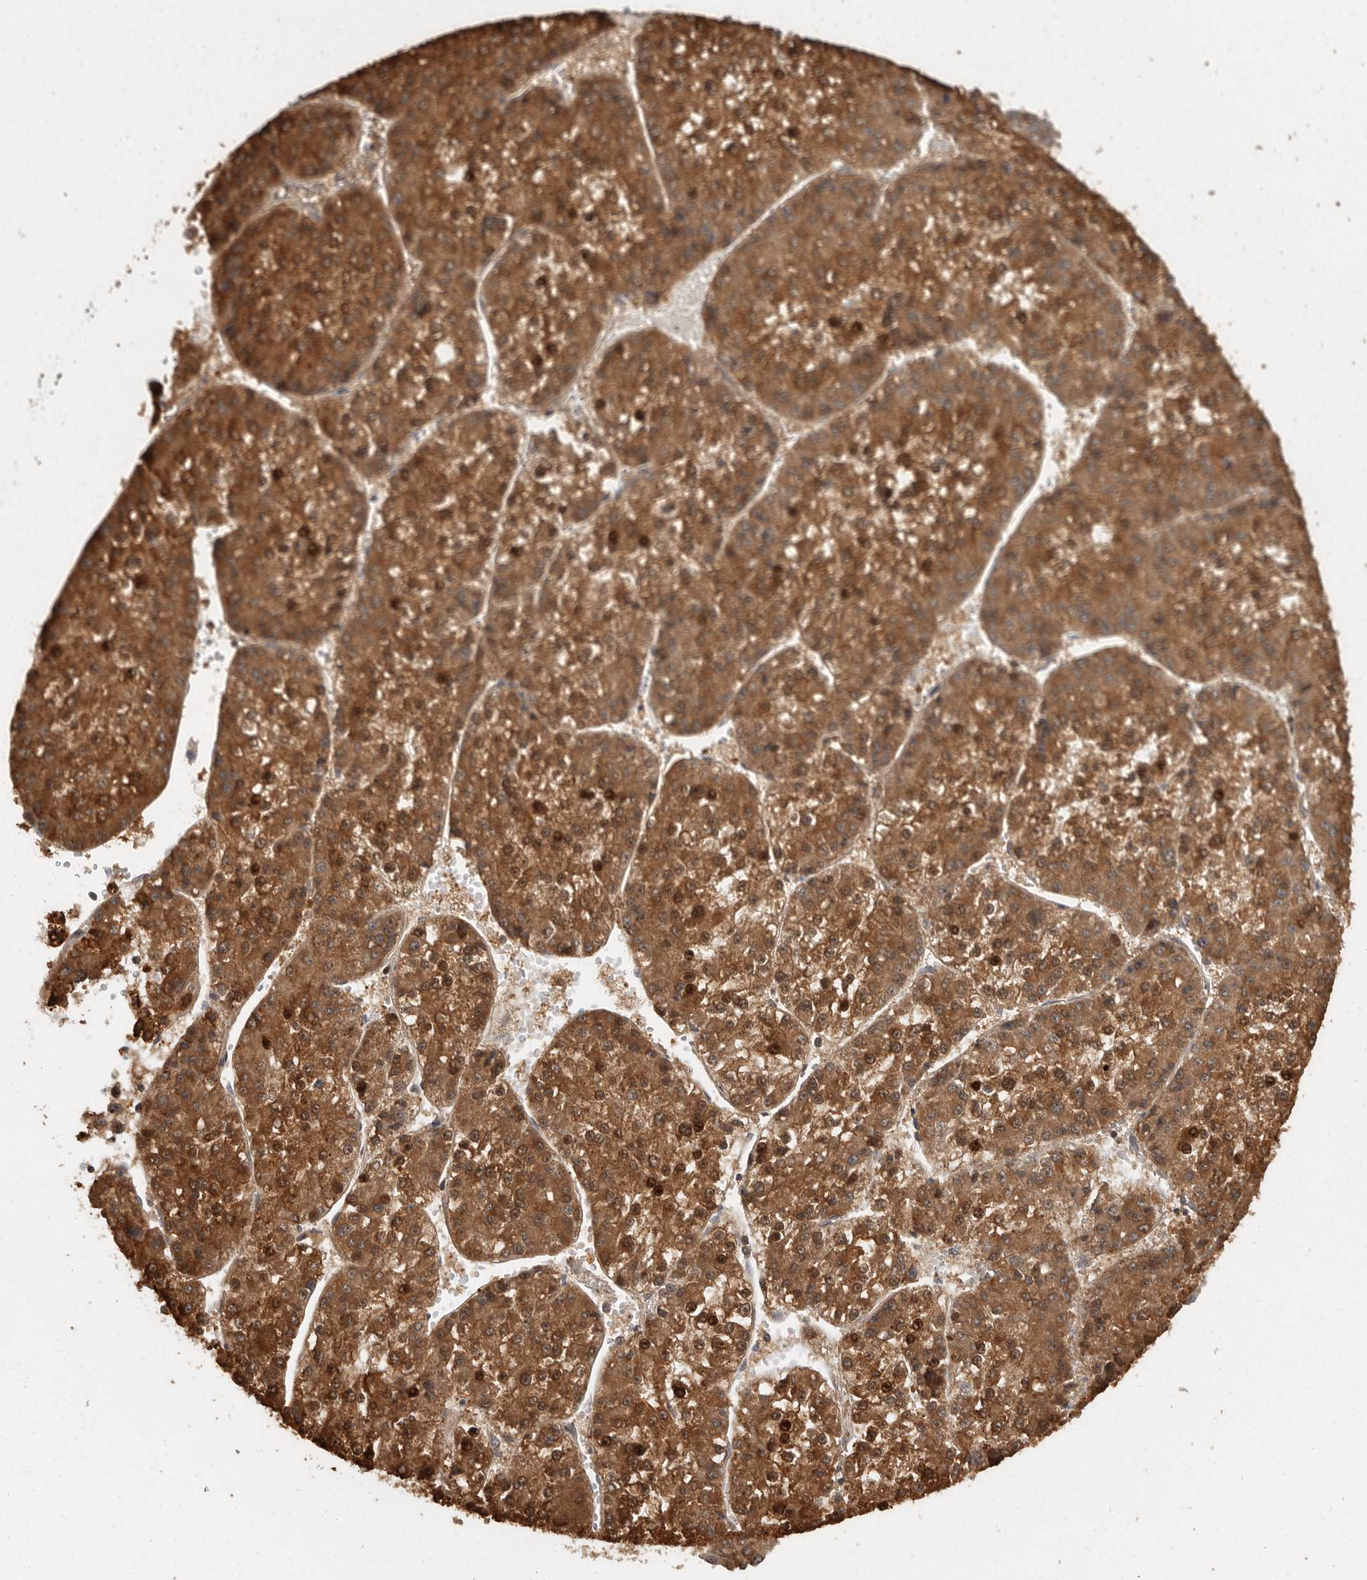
{"staining": {"intensity": "strong", "quantity": ">75%", "location": "cytoplasmic/membranous,nuclear"}, "tissue": "liver cancer", "cell_type": "Tumor cells", "image_type": "cancer", "snomed": [{"axis": "morphology", "description": "Carcinoma, Hepatocellular, NOS"}, {"axis": "topography", "description": "Liver"}], "caption": "Immunohistochemical staining of human liver cancer demonstrates high levels of strong cytoplasmic/membranous and nuclear protein staining in about >75% of tumor cells.", "gene": "SWT1", "patient": {"sex": "female", "age": 73}}